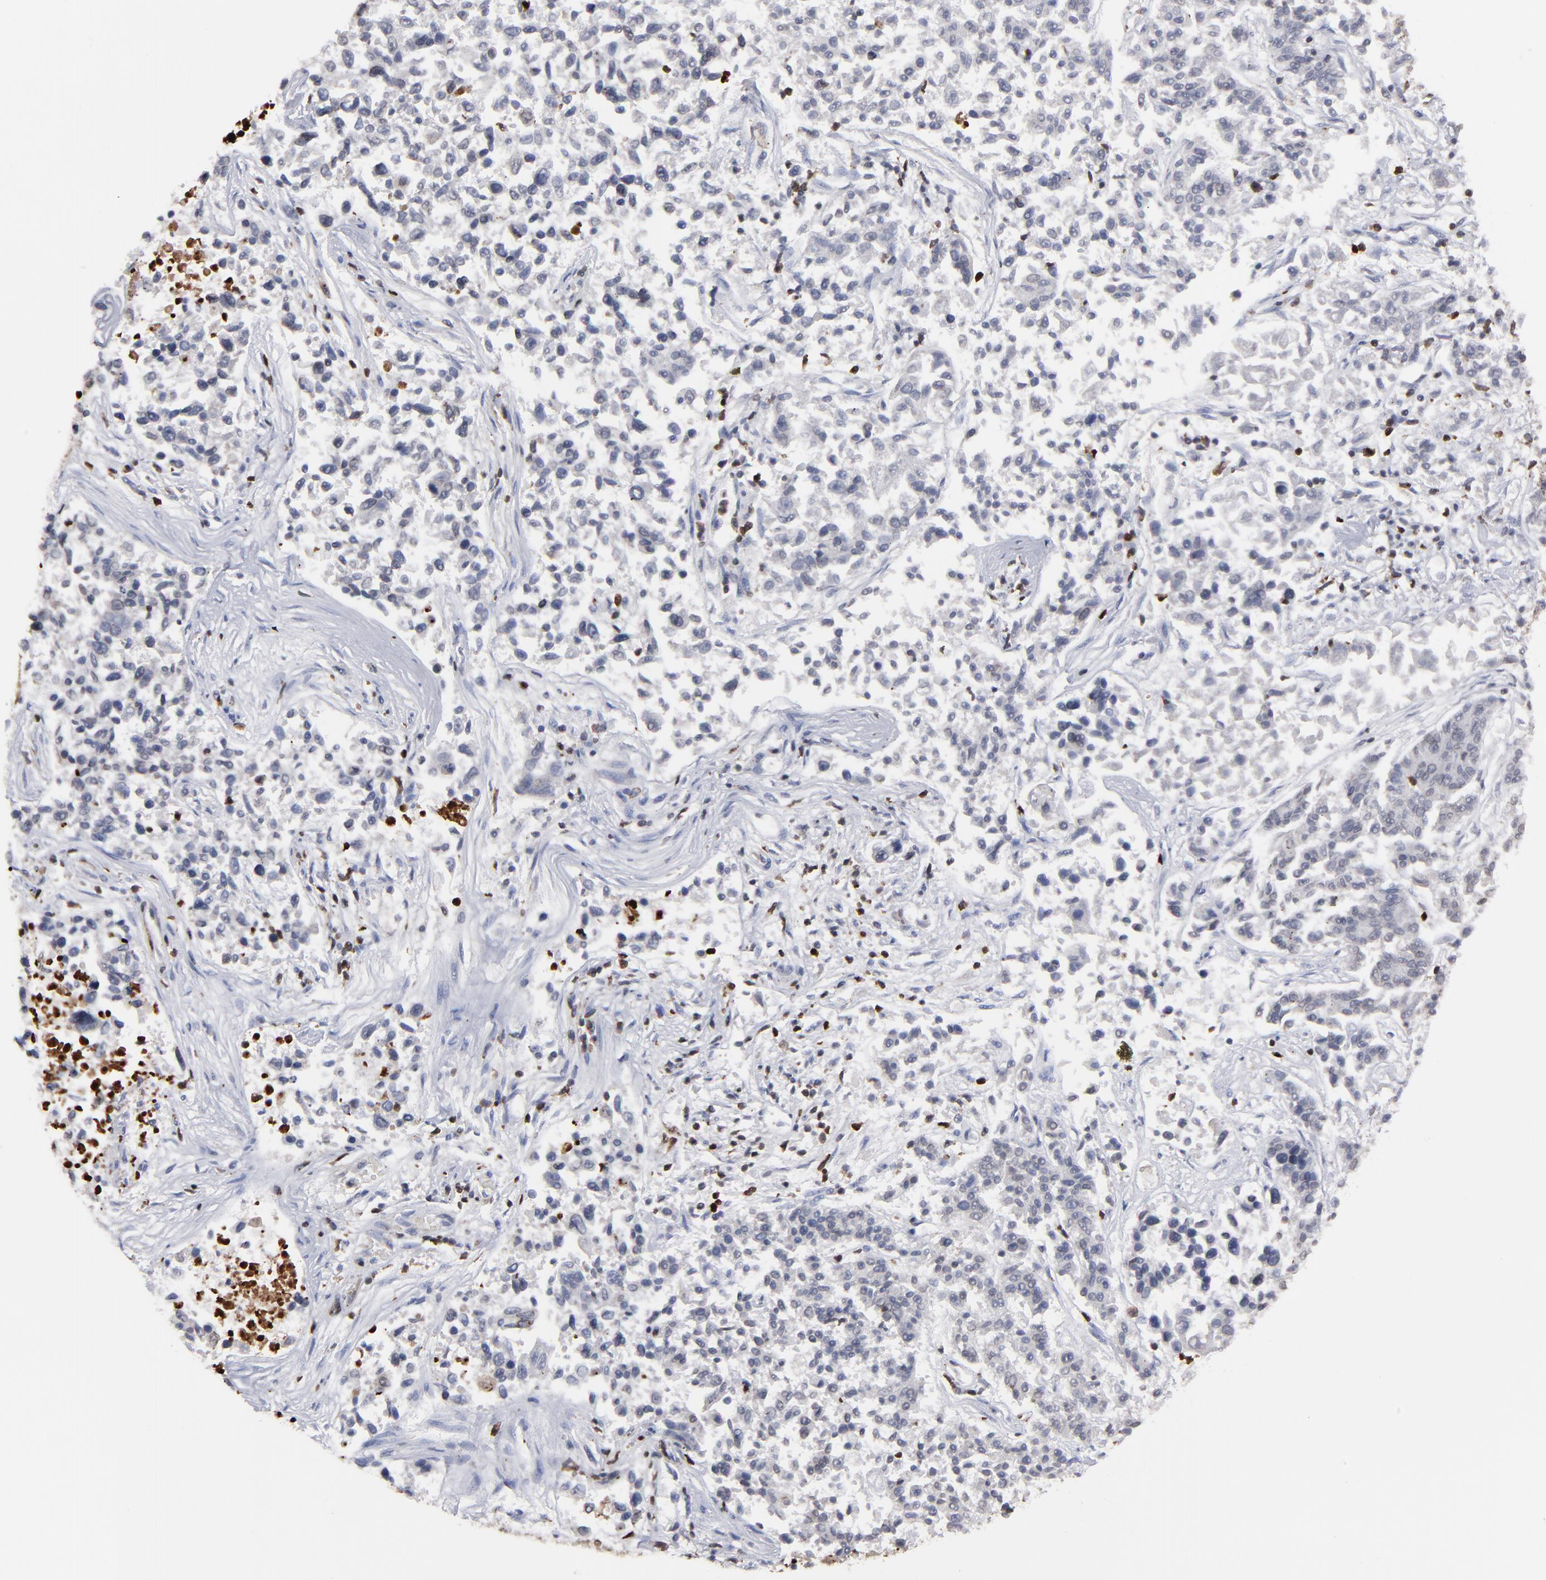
{"staining": {"intensity": "moderate", "quantity": ">75%", "location": "cytoplasmic/membranous"}, "tissue": "lung cancer", "cell_type": "Tumor cells", "image_type": "cancer", "snomed": [{"axis": "morphology", "description": "Adenocarcinoma, NOS"}, {"axis": "topography", "description": "Lung"}], "caption": "A histopathology image of lung adenocarcinoma stained for a protein displays moderate cytoplasmic/membranous brown staining in tumor cells.", "gene": "KIAA2026", "patient": {"sex": "male", "age": 84}}